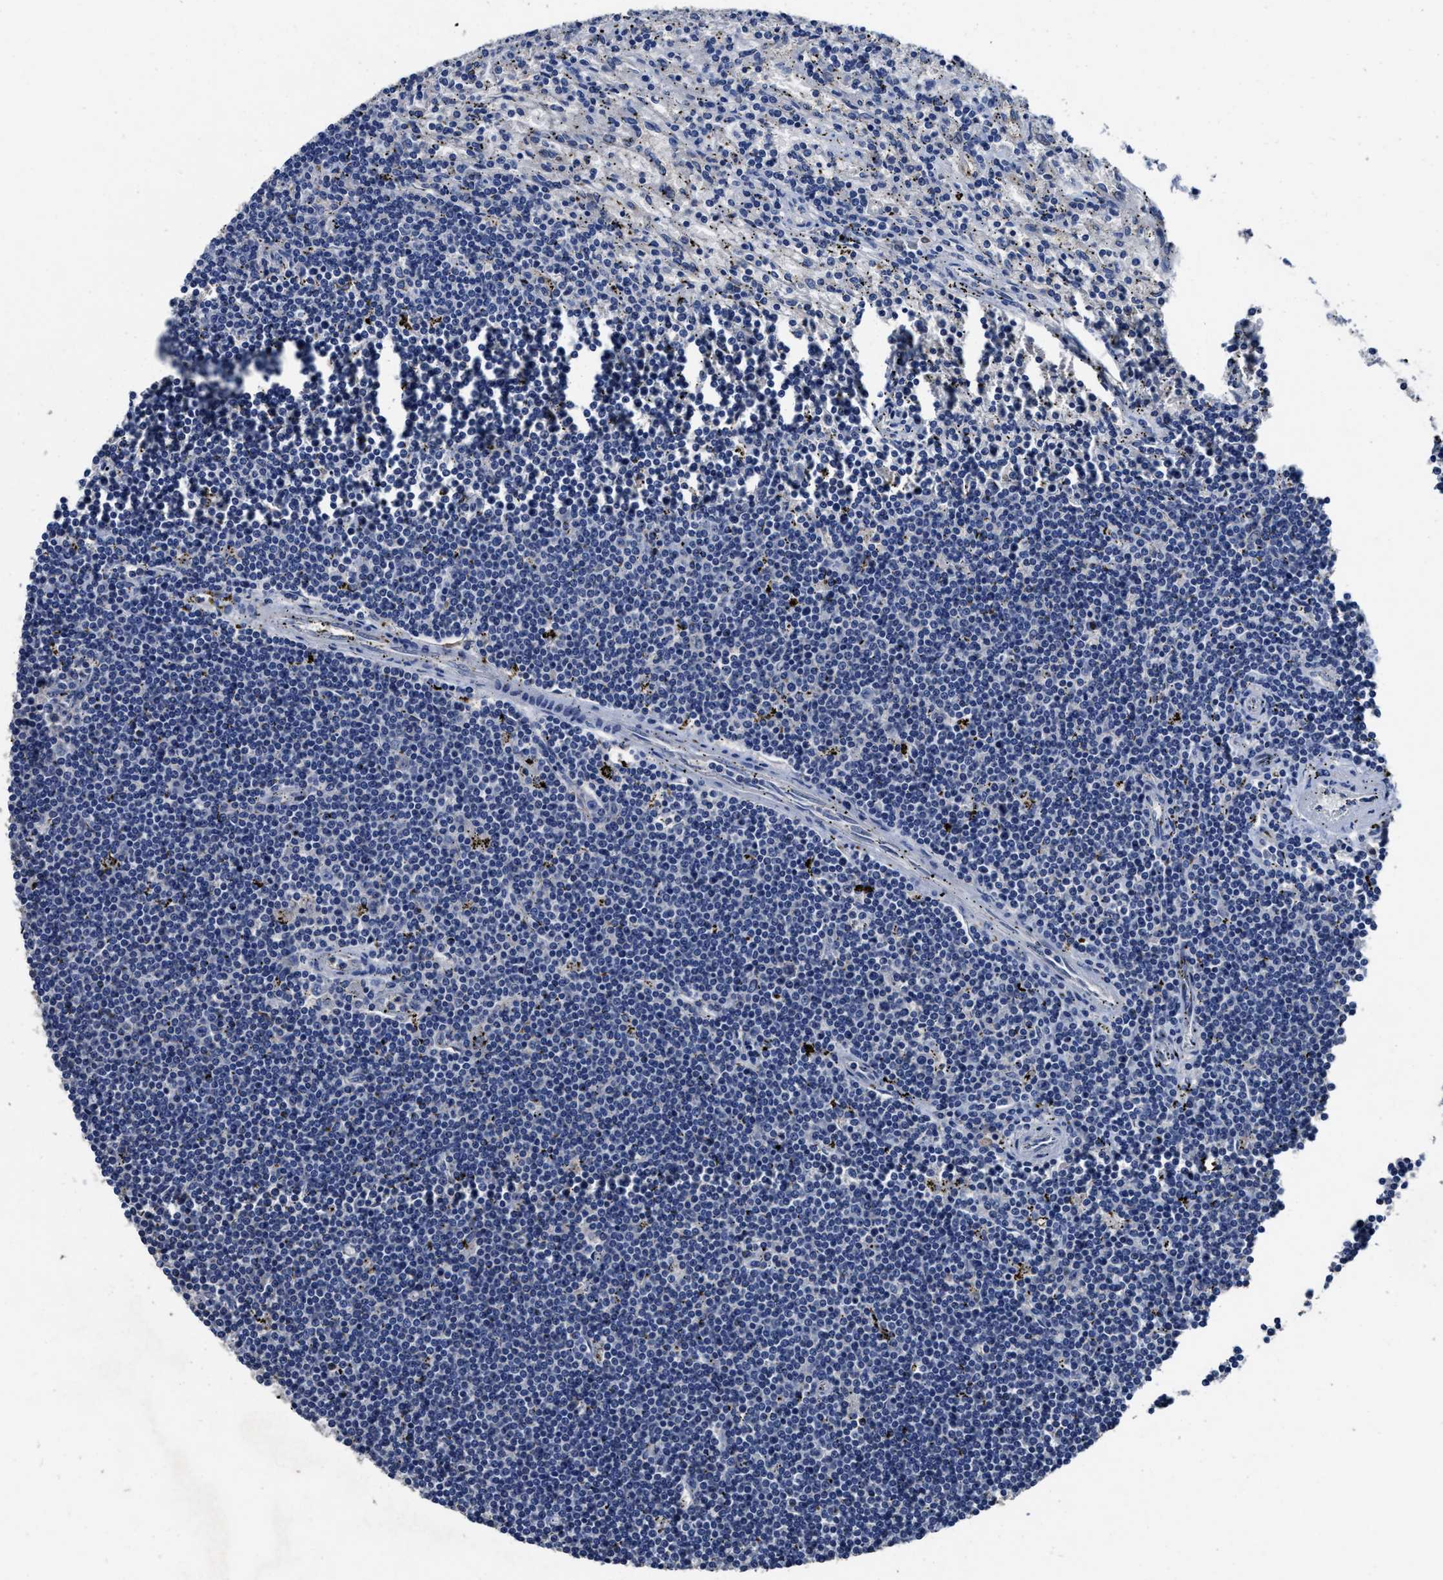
{"staining": {"intensity": "negative", "quantity": "none", "location": "none"}, "tissue": "lymphoma", "cell_type": "Tumor cells", "image_type": "cancer", "snomed": [{"axis": "morphology", "description": "Malignant lymphoma, non-Hodgkin's type, Low grade"}, {"axis": "topography", "description": "Spleen"}], "caption": "Tumor cells show no significant expression in malignant lymphoma, non-Hodgkin's type (low-grade). (DAB (3,3'-diaminobenzidine) IHC, high magnification).", "gene": "UBR4", "patient": {"sex": "male", "age": 76}}